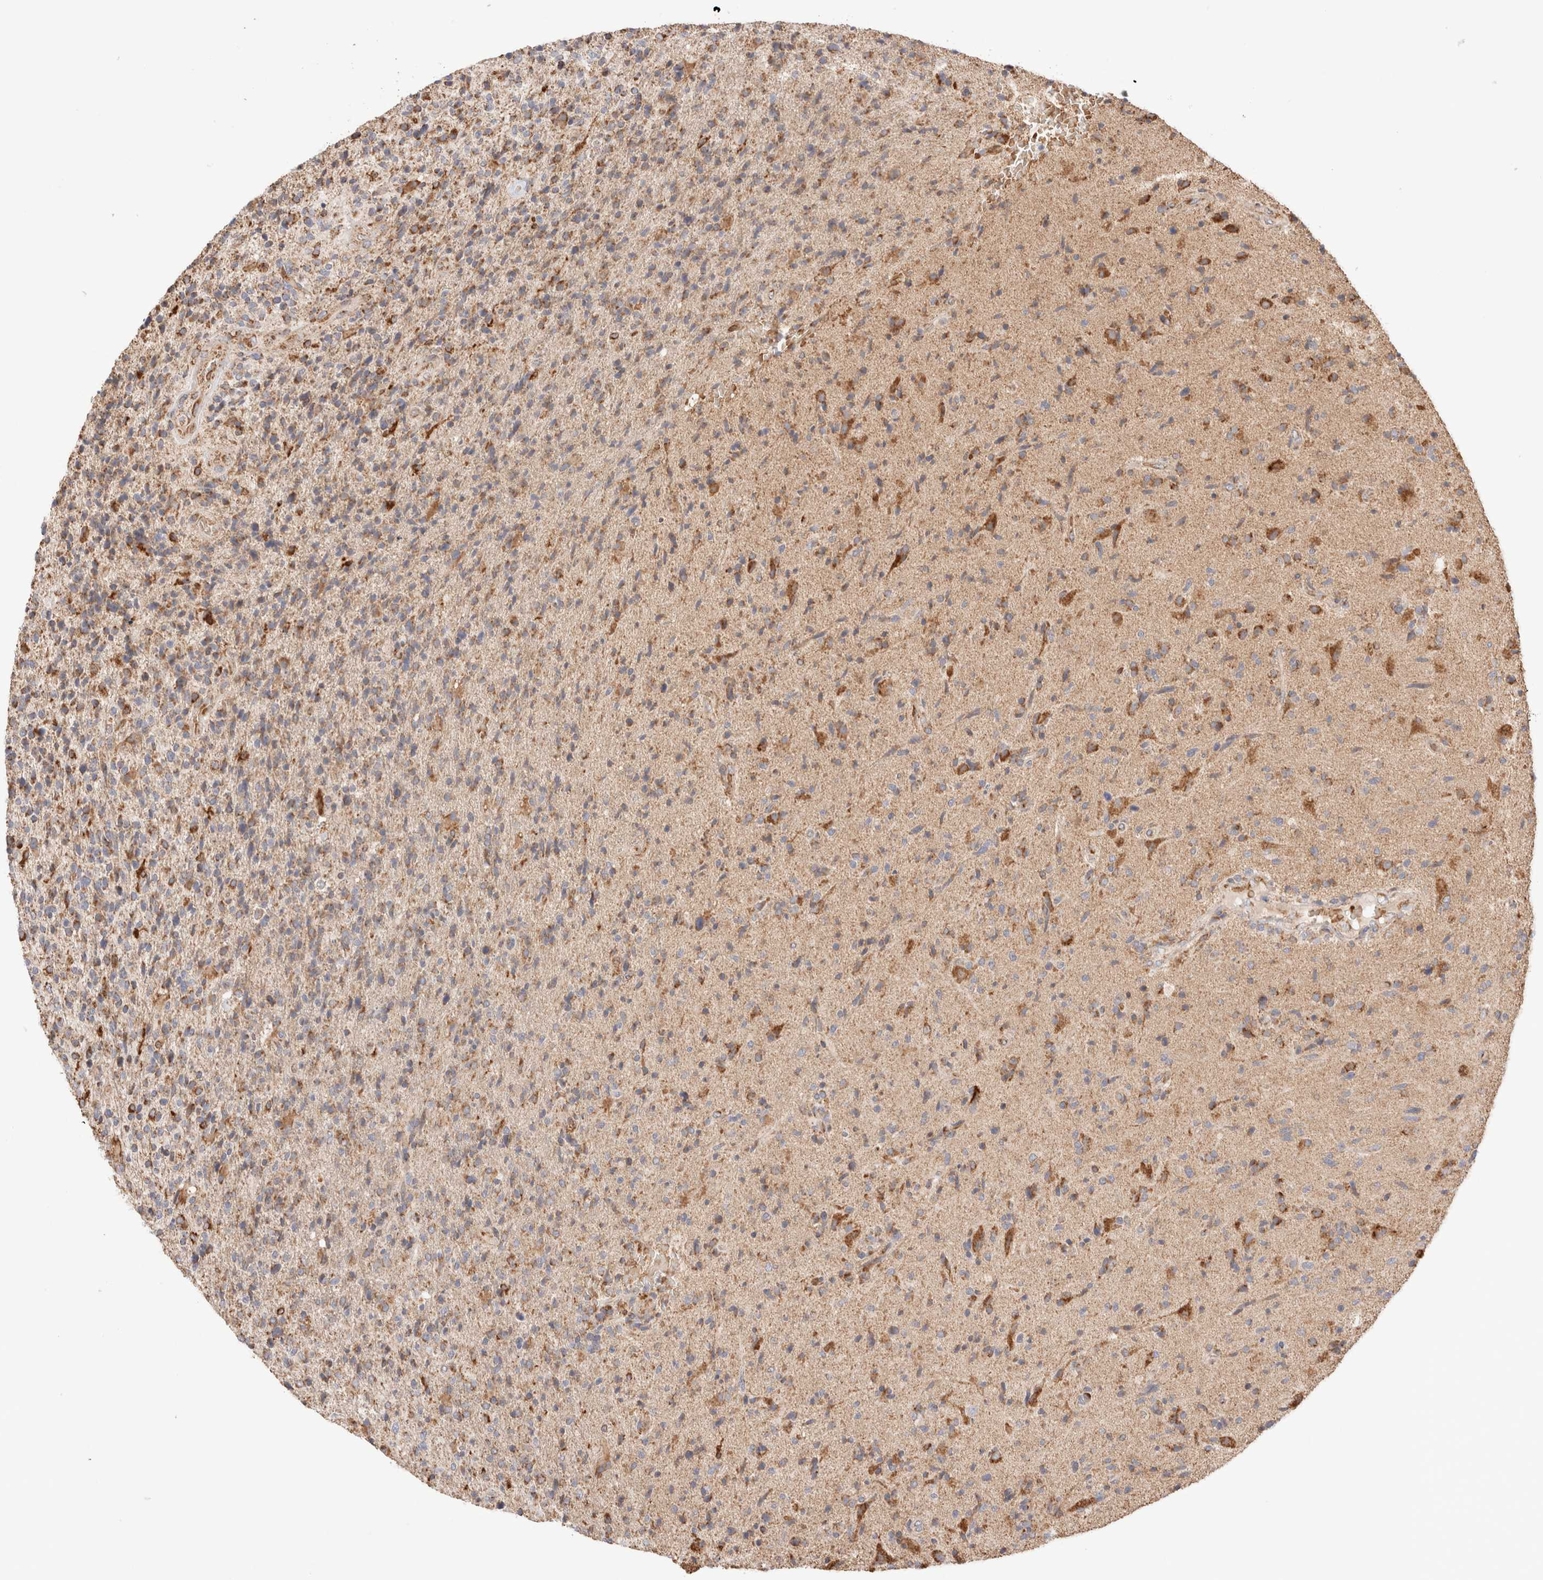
{"staining": {"intensity": "moderate", "quantity": "<25%", "location": "cytoplasmic/membranous"}, "tissue": "glioma", "cell_type": "Tumor cells", "image_type": "cancer", "snomed": [{"axis": "morphology", "description": "Glioma, malignant, High grade"}, {"axis": "topography", "description": "Brain"}], "caption": "Glioma stained for a protein (brown) shows moderate cytoplasmic/membranous positive positivity in about <25% of tumor cells.", "gene": "TMPPE", "patient": {"sex": "male", "age": 72}}